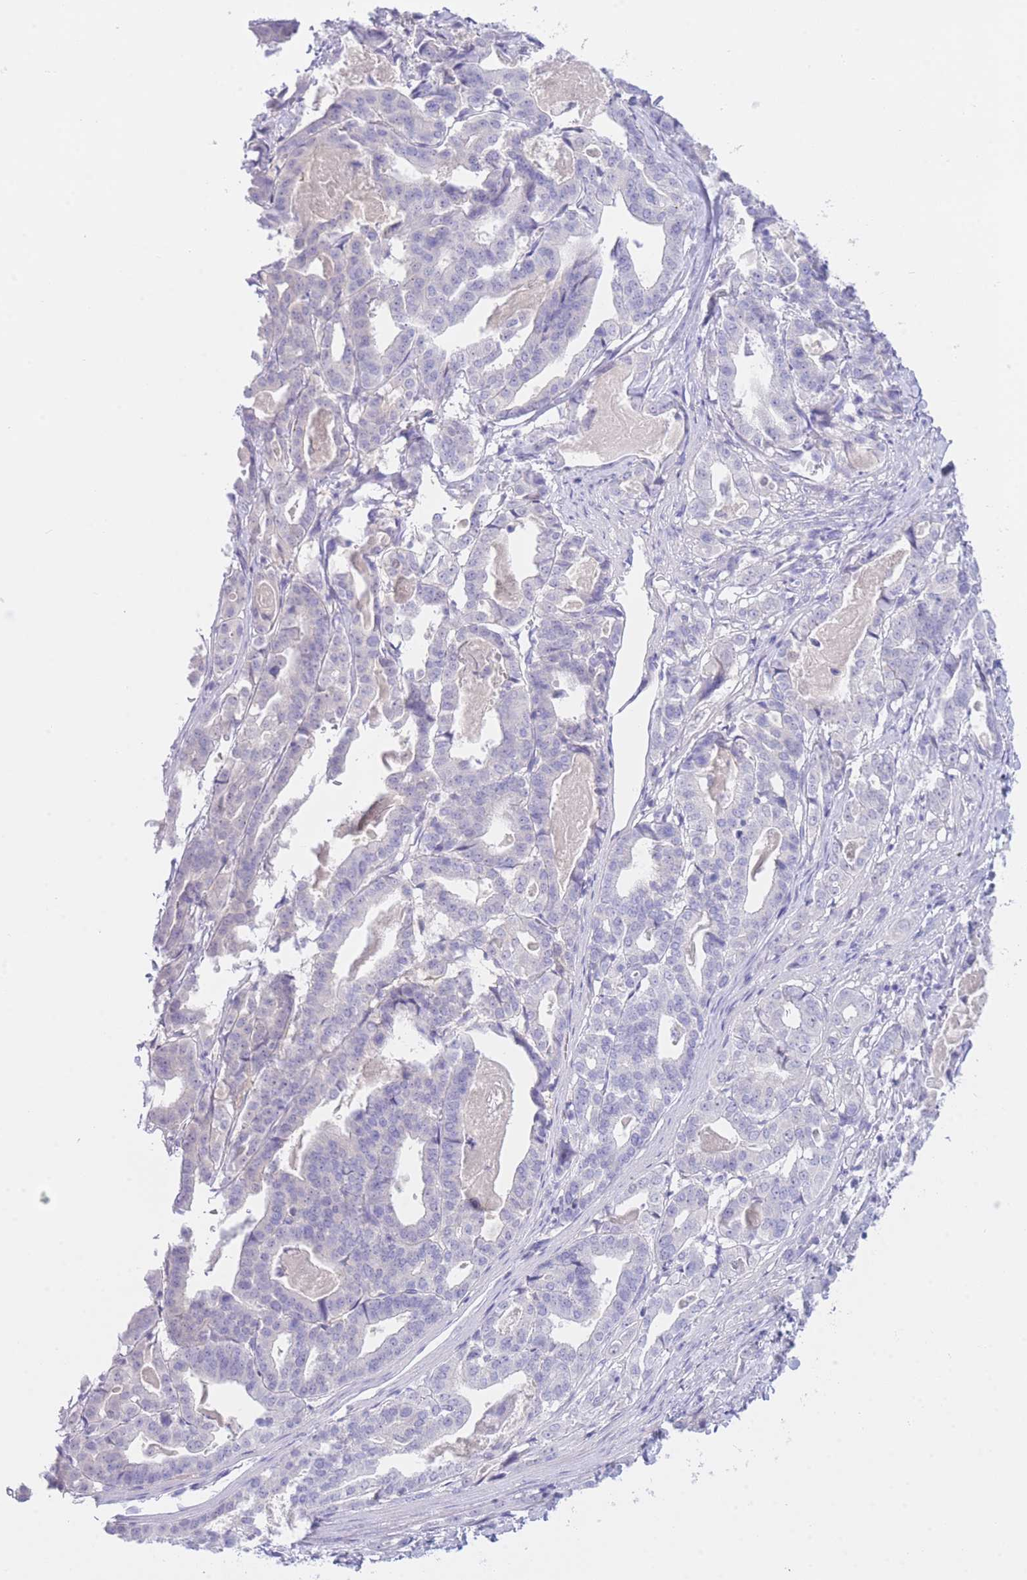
{"staining": {"intensity": "negative", "quantity": "none", "location": "none"}, "tissue": "stomach cancer", "cell_type": "Tumor cells", "image_type": "cancer", "snomed": [{"axis": "morphology", "description": "Adenocarcinoma, NOS"}, {"axis": "topography", "description": "Stomach"}], "caption": "Immunohistochemical staining of human stomach cancer shows no significant positivity in tumor cells.", "gene": "ZNF212", "patient": {"sex": "male", "age": 48}}